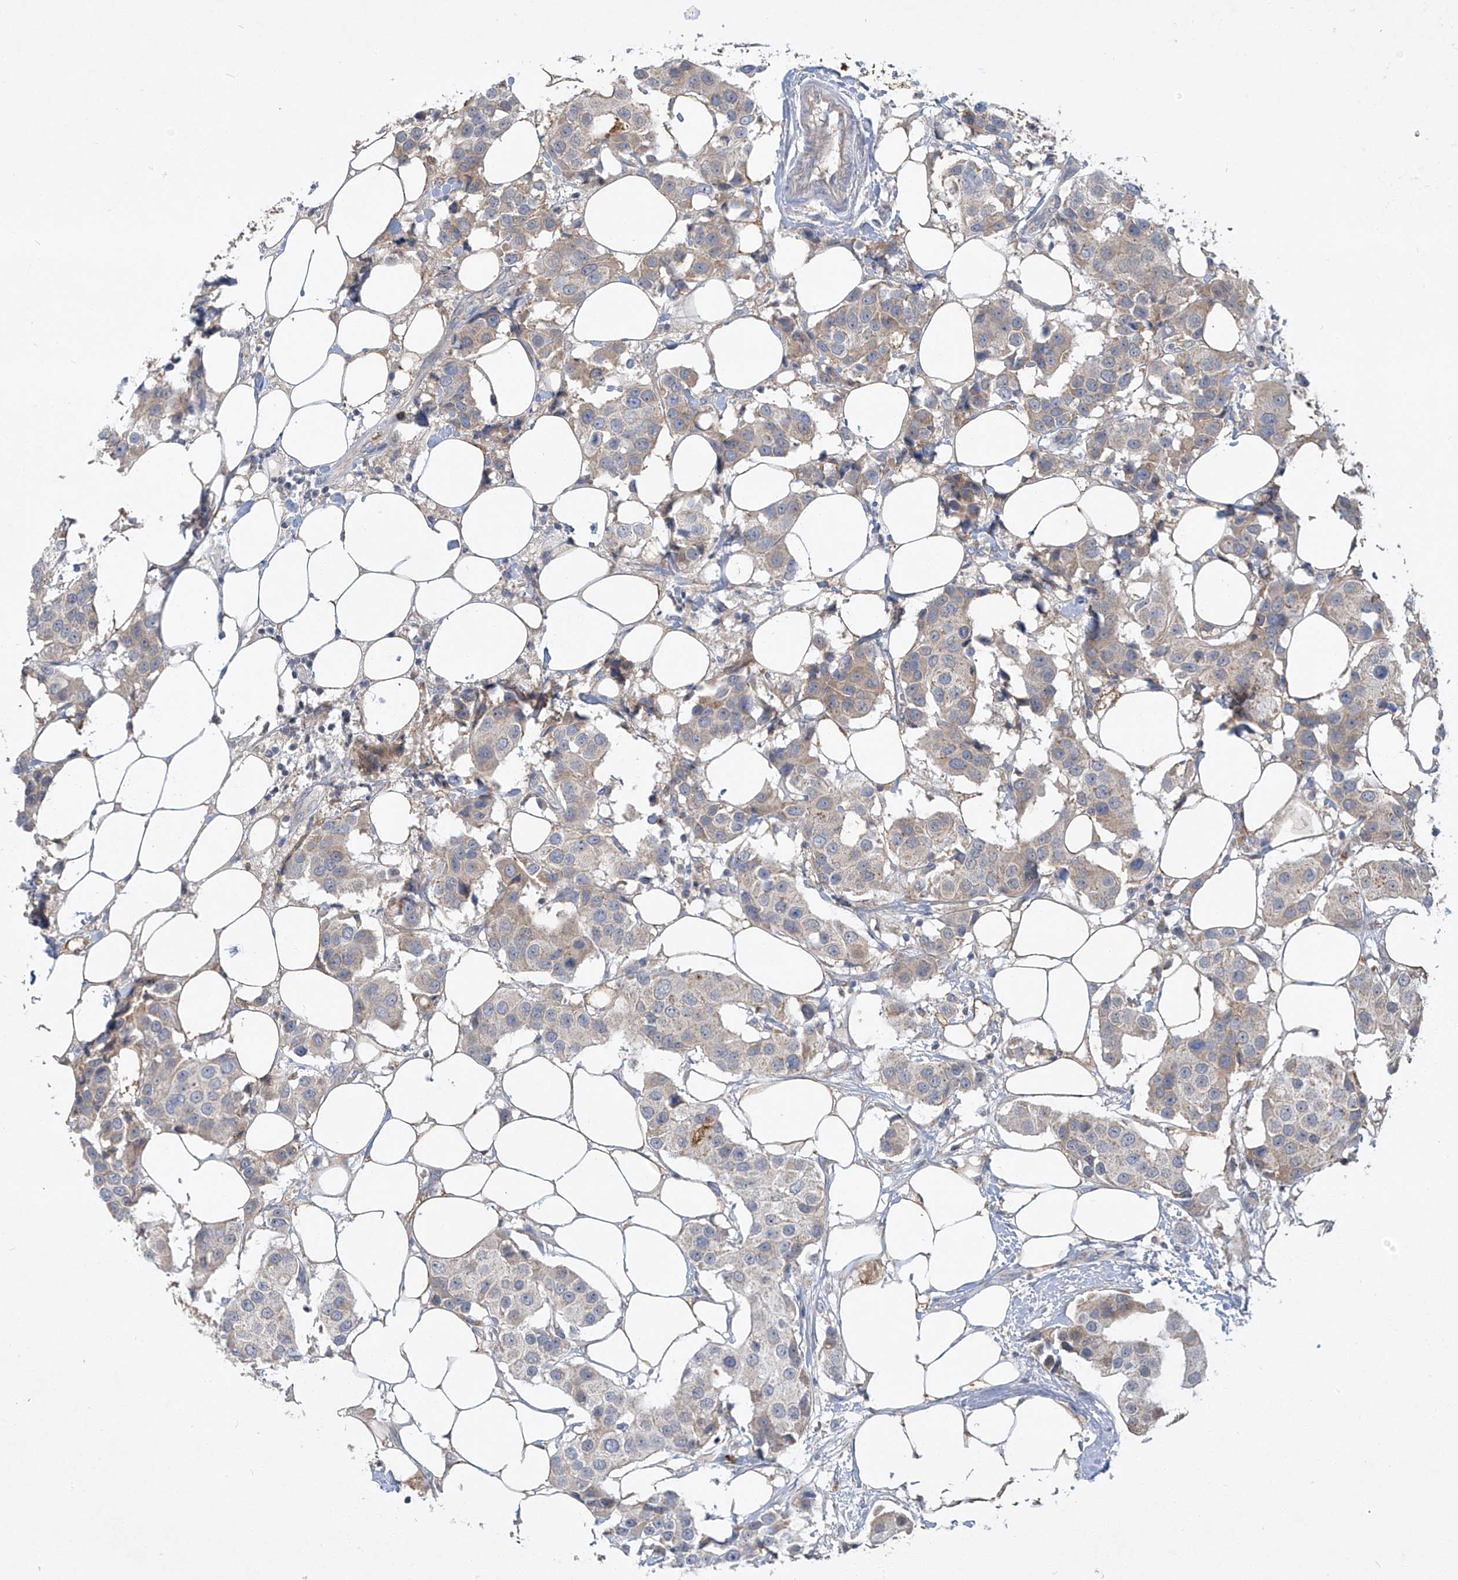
{"staining": {"intensity": "weak", "quantity": "<25%", "location": "cytoplasmic/membranous"}, "tissue": "breast cancer", "cell_type": "Tumor cells", "image_type": "cancer", "snomed": [{"axis": "morphology", "description": "Normal tissue, NOS"}, {"axis": "morphology", "description": "Duct carcinoma"}, {"axis": "topography", "description": "Breast"}], "caption": "Tumor cells are negative for brown protein staining in breast cancer.", "gene": "HAS3", "patient": {"sex": "female", "age": 39}}